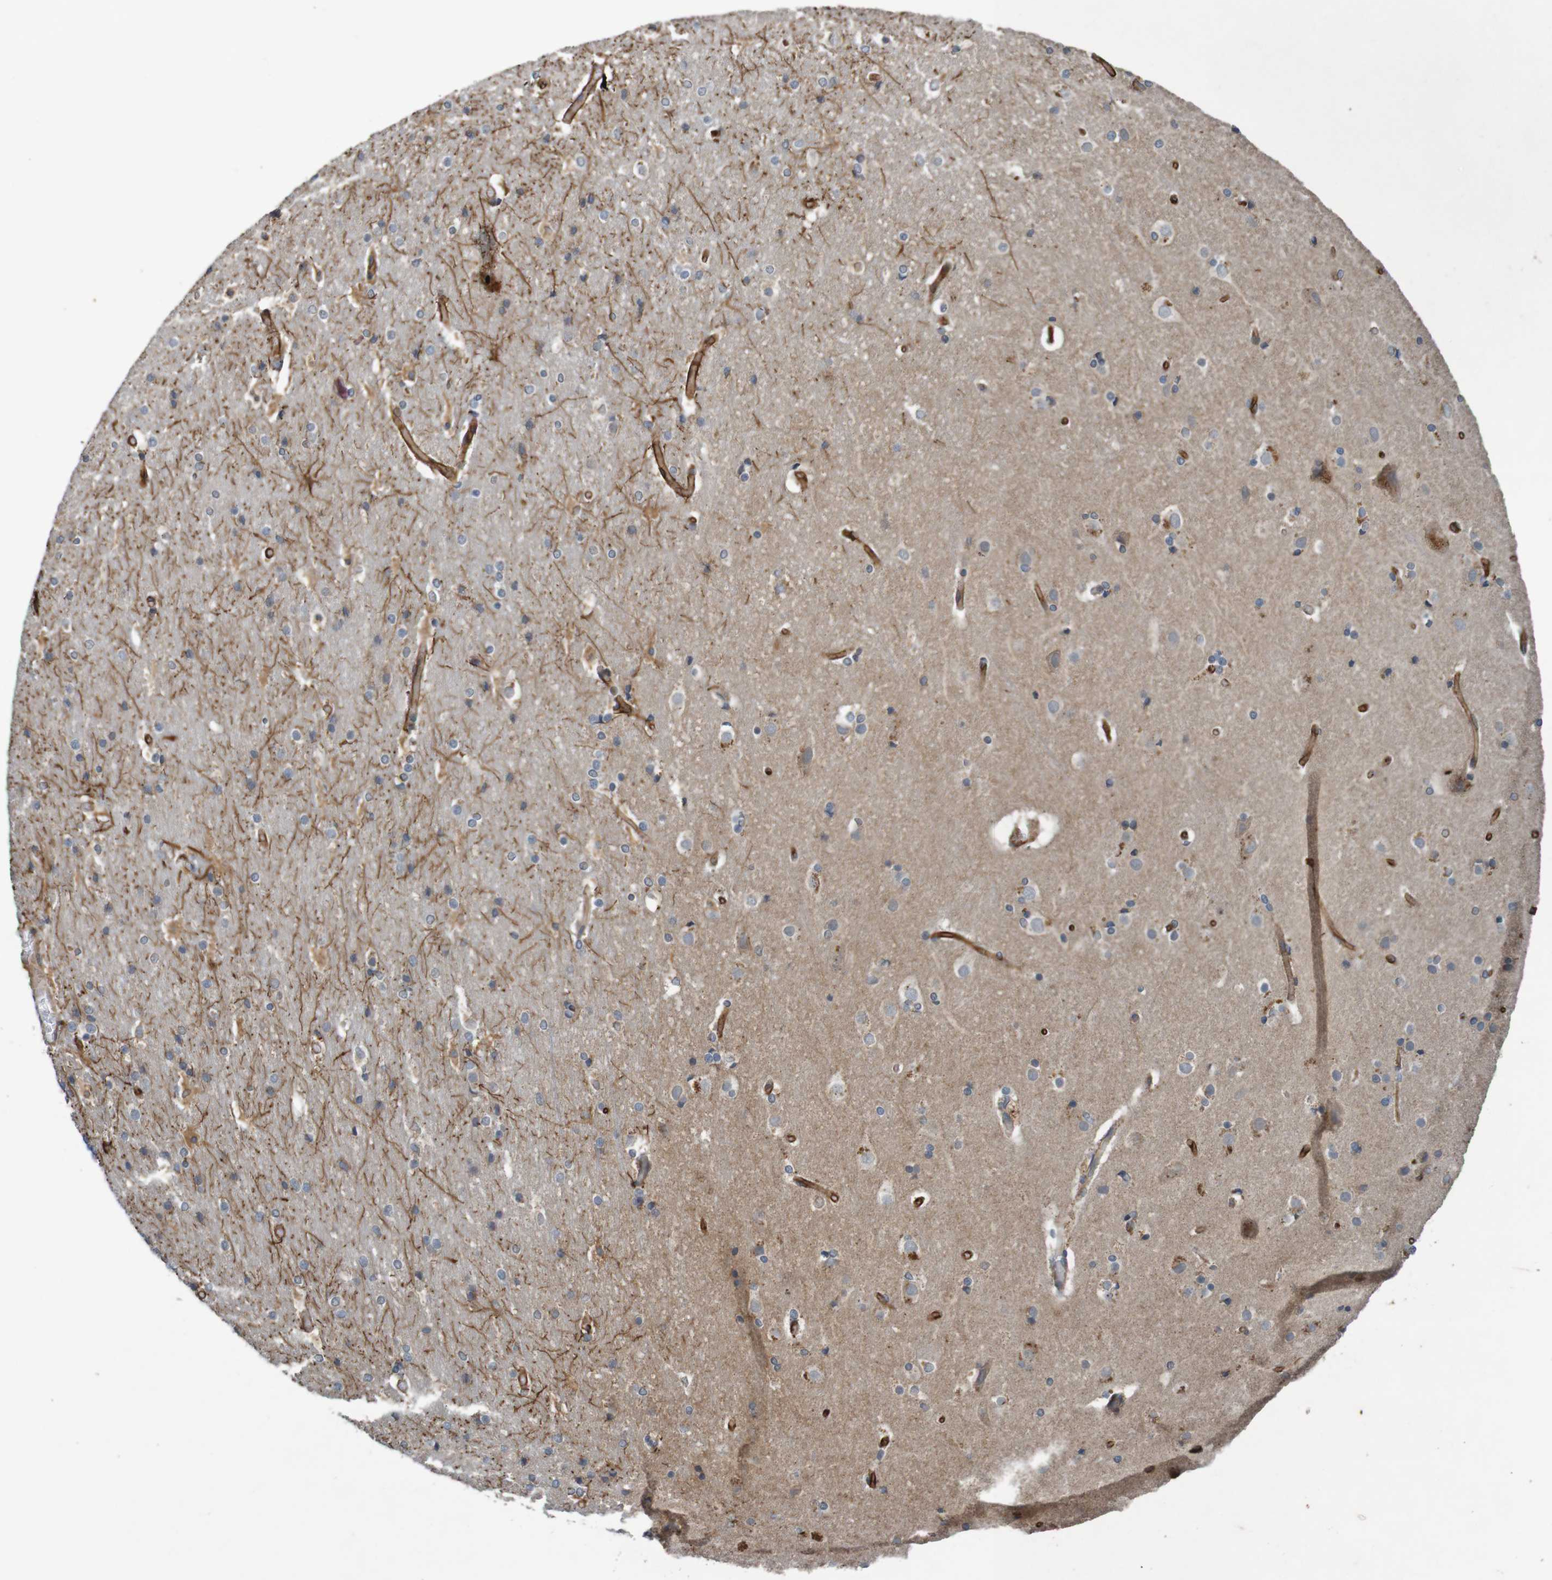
{"staining": {"intensity": "strong", "quantity": ">75%", "location": "cytoplasmic/membranous"}, "tissue": "cerebral cortex", "cell_type": "Endothelial cells", "image_type": "normal", "snomed": [{"axis": "morphology", "description": "Normal tissue, NOS"}, {"axis": "topography", "description": "Cerebral cortex"}], "caption": "Benign cerebral cortex was stained to show a protein in brown. There is high levels of strong cytoplasmic/membranous positivity in about >75% of endothelial cells.", "gene": "B3GAT2", "patient": {"sex": "male", "age": 57}}